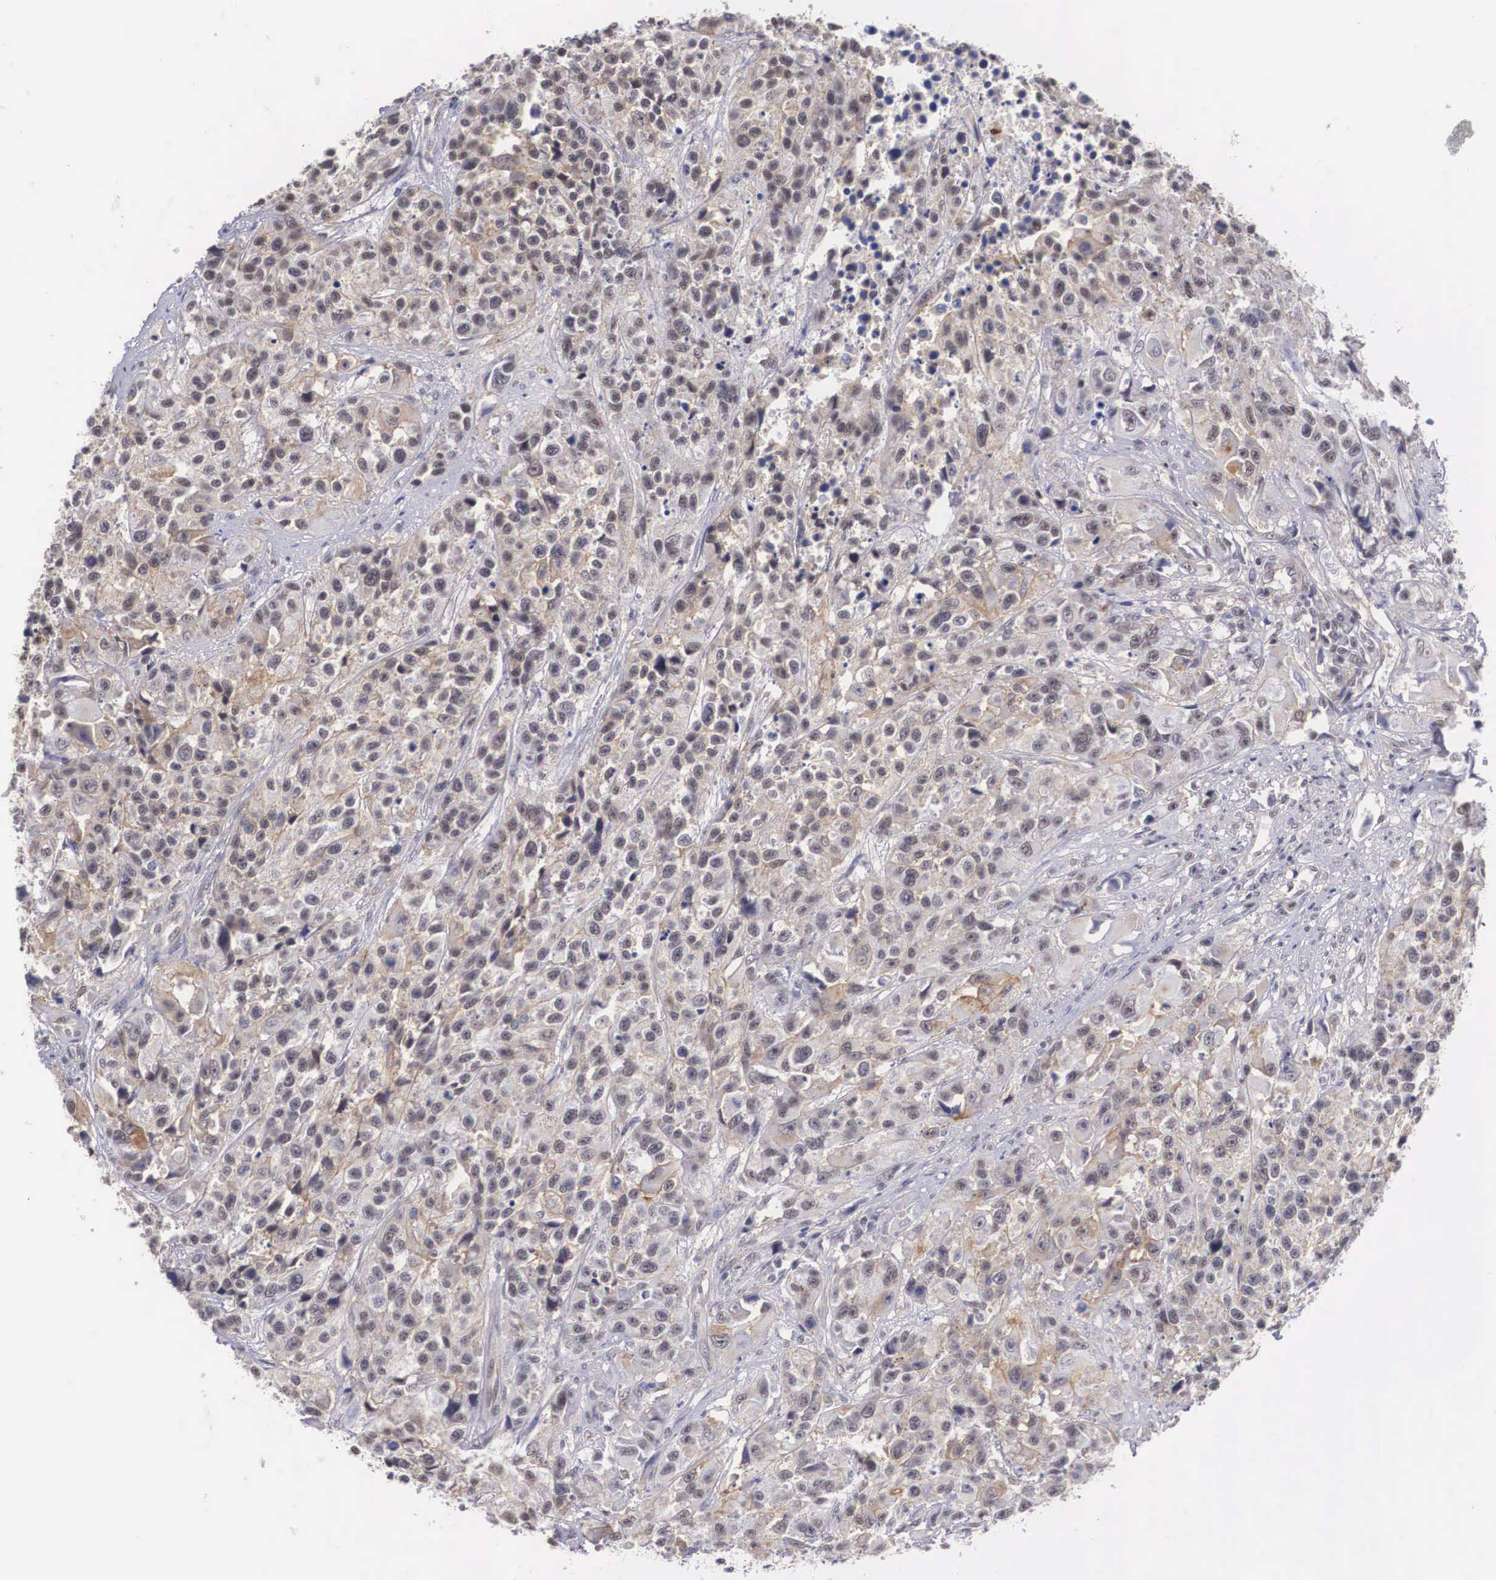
{"staining": {"intensity": "weak", "quantity": "25%-75%", "location": "cytoplasmic/membranous"}, "tissue": "urothelial cancer", "cell_type": "Tumor cells", "image_type": "cancer", "snomed": [{"axis": "morphology", "description": "Urothelial carcinoma, High grade"}, {"axis": "topography", "description": "Urinary bladder"}], "caption": "About 25%-75% of tumor cells in human urothelial carcinoma (high-grade) exhibit weak cytoplasmic/membranous protein positivity as visualized by brown immunohistochemical staining.", "gene": "NR4A2", "patient": {"sex": "female", "age": 81}}